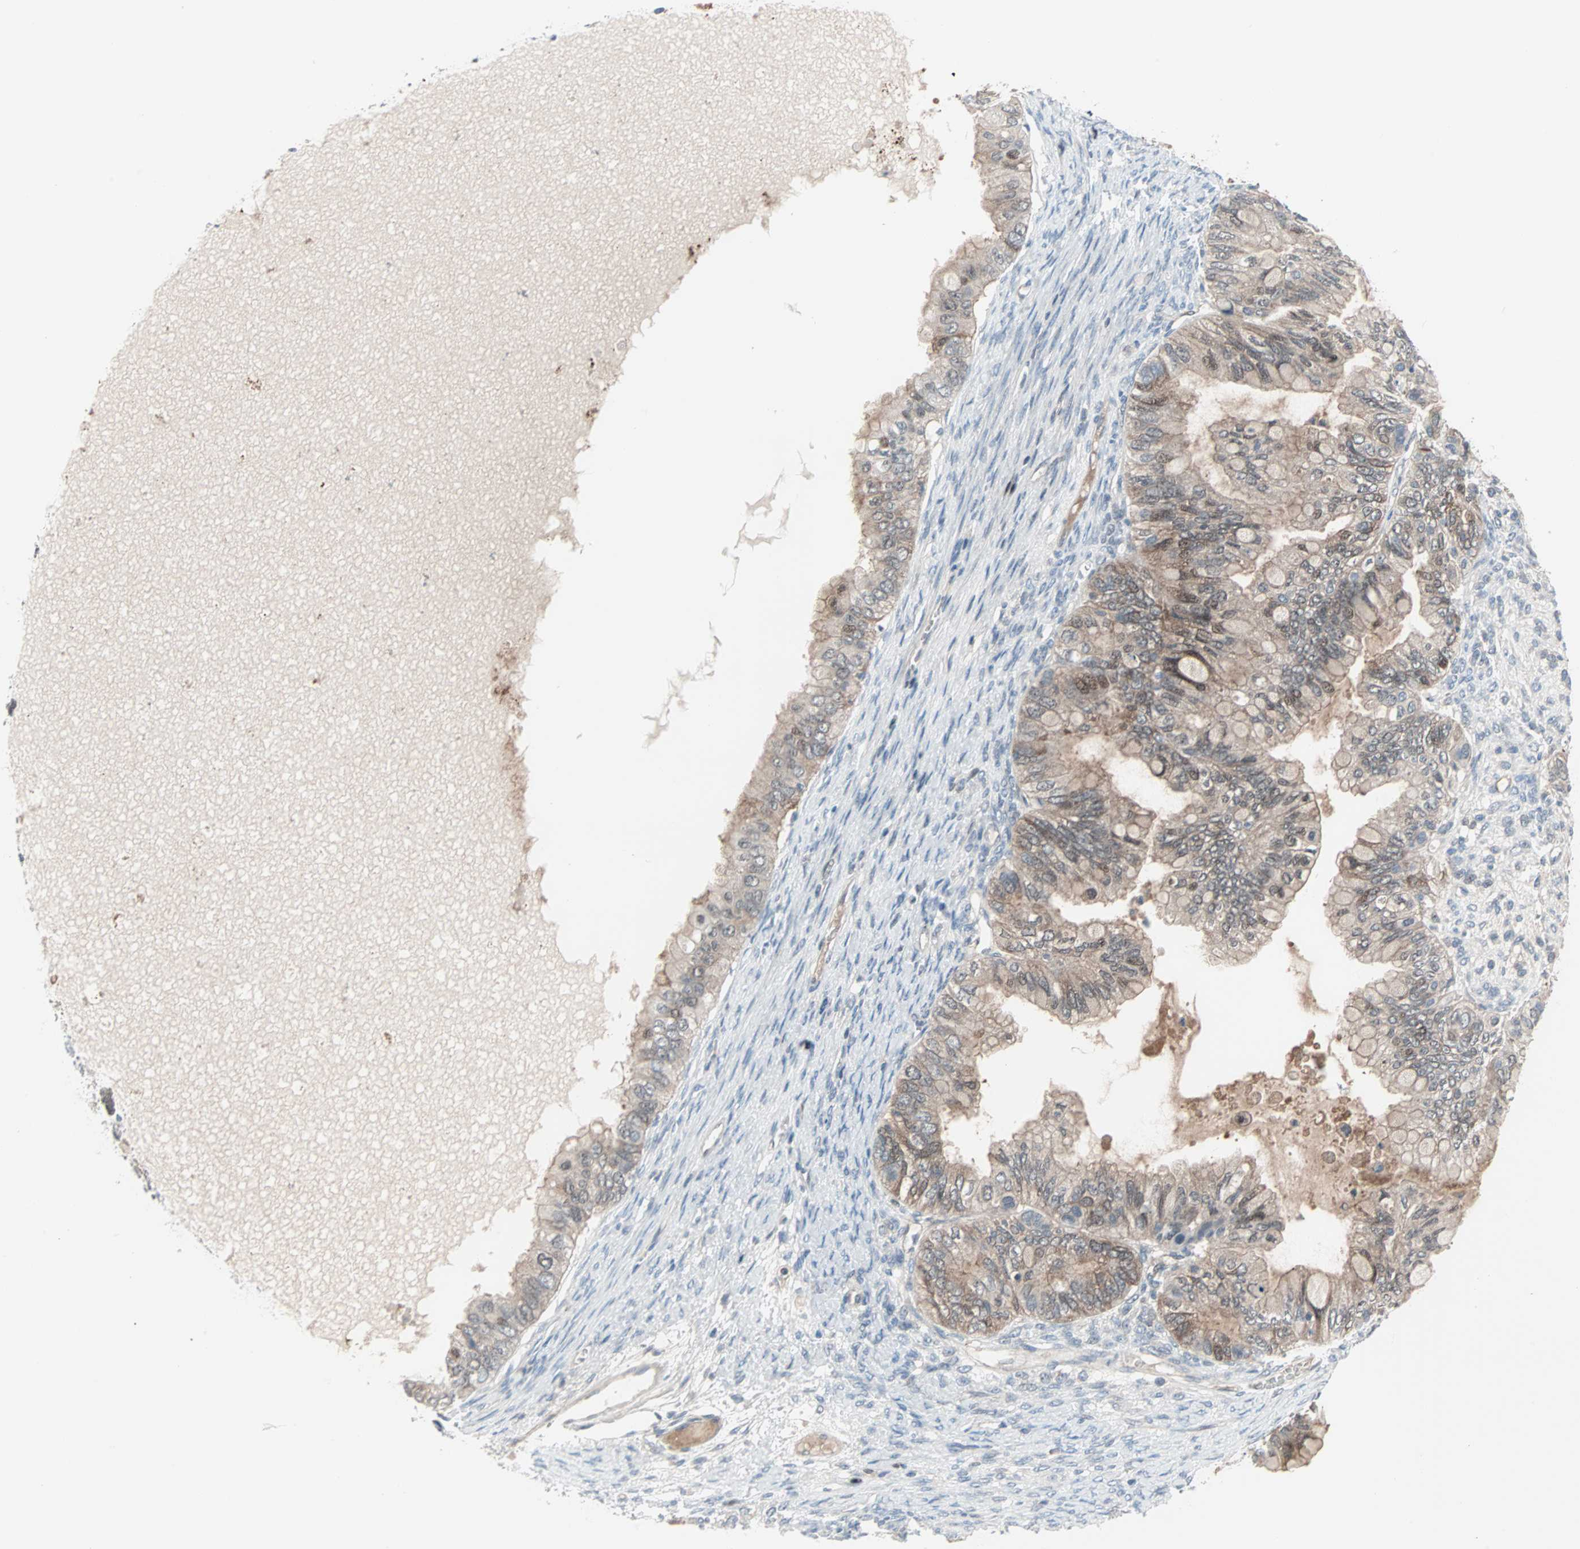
{"staining": {"intensity": "moderate", "quantity": "25%-75%", "location": "cytoplasmic/membranous,nuclear"}, "tissue": "ovarian cancer", "cell_type": "Tumor cells", "image_type": "cancer", "snomed": [{"axis": "morphology", "description": "Cystadenocarcinoma, mucinous, NOS"}, {"axis": "topography", "description": "Ovary"}], "caption": "High-magnification brightfield microscopy of ovarian mucinous cystadenocarcinoma stained with DAB (brown) and counterstained with hematoxylin (blue). tumor cells exhibit moderate cytoplasmic/membranous and nuclear positivity is appreciated in about25%-75% of cells. (Brightfield microscopy of DAB IHC at high magnification).", "gene": "CASP3", "patient": {"sex": "female", "age": 80}}